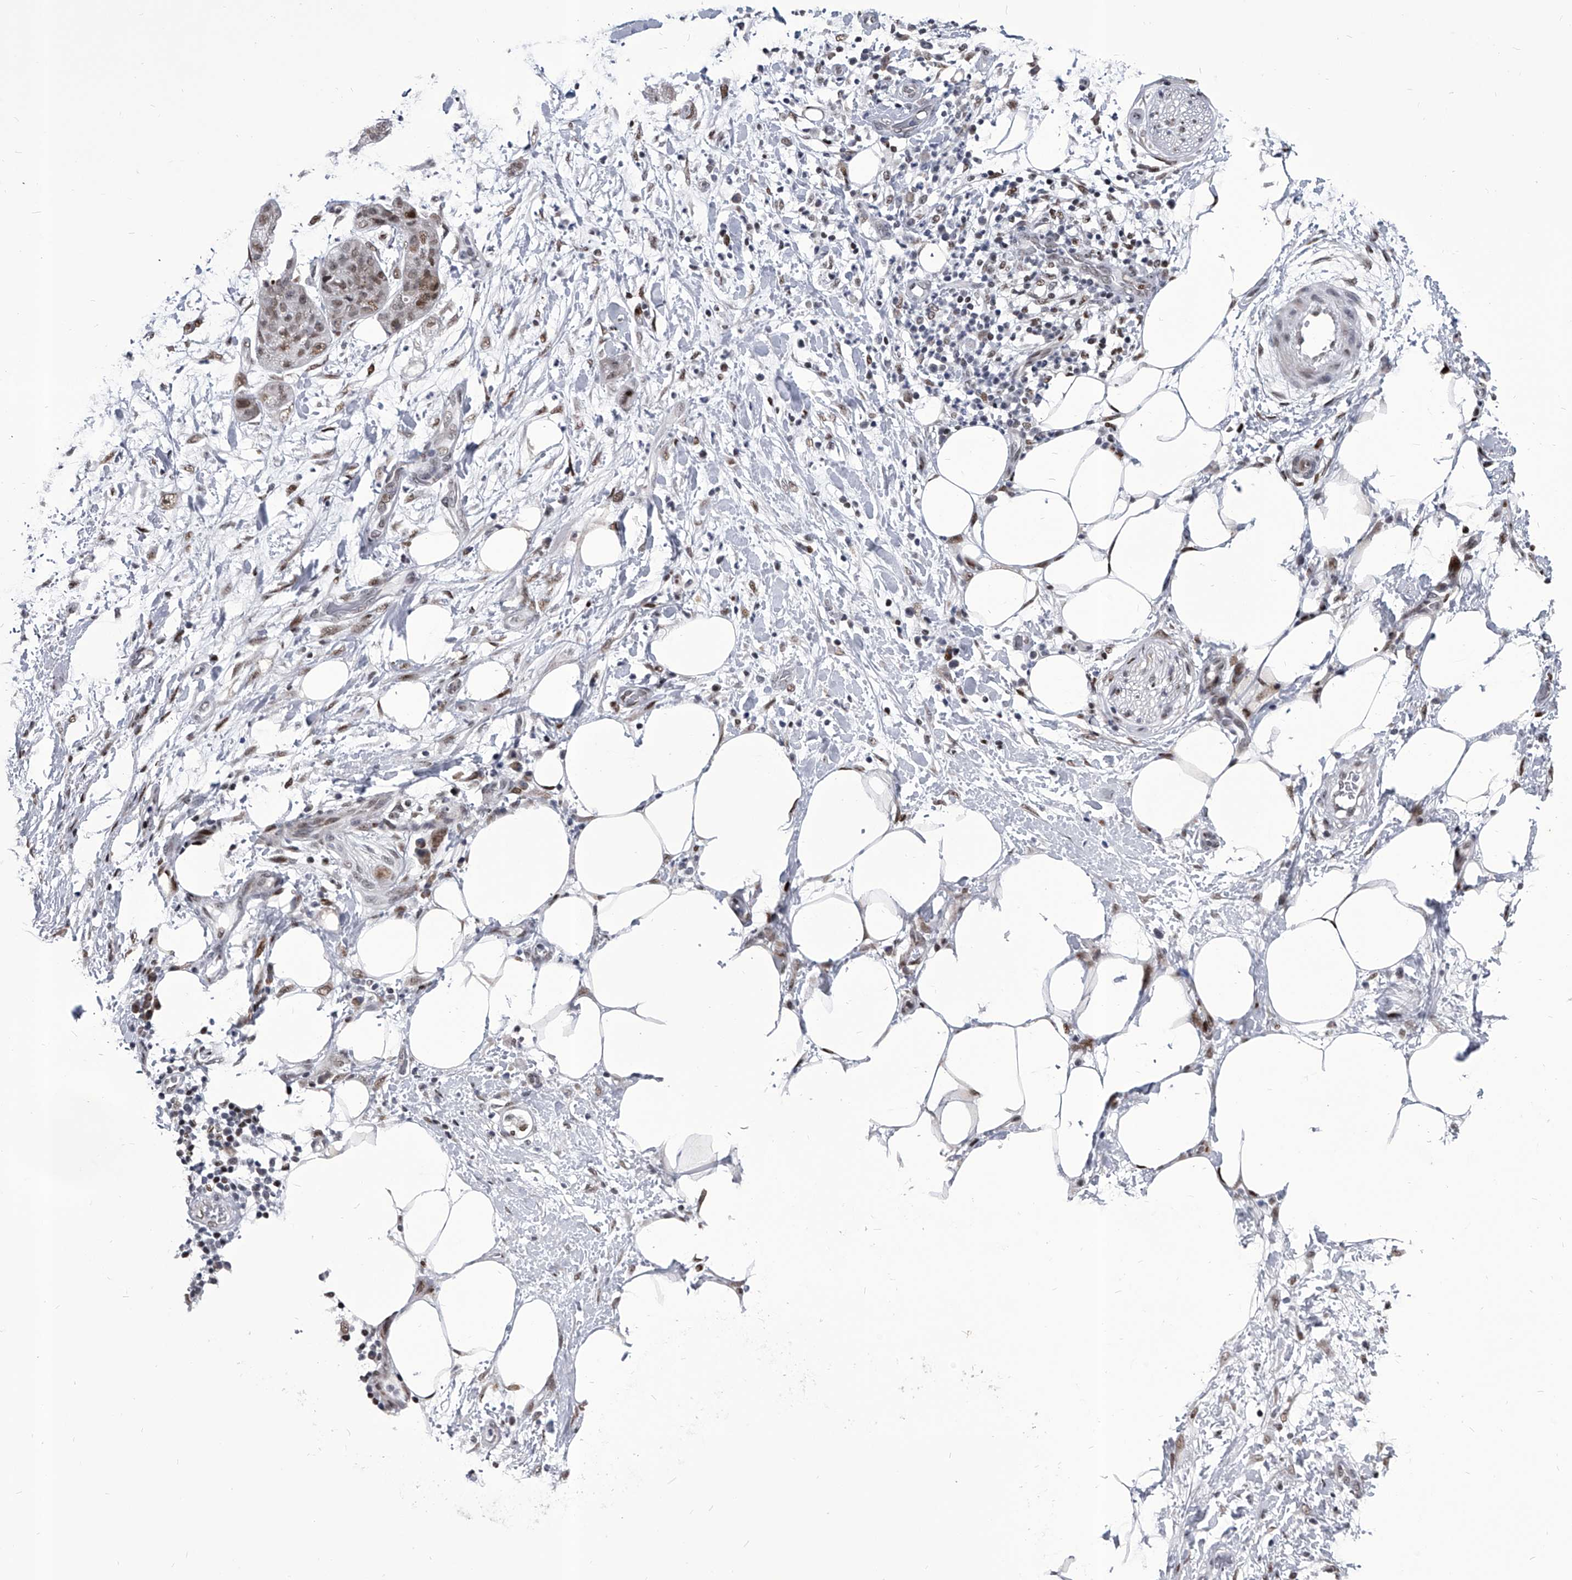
{"staining": {"intensity": "weak", "quantity": ">75%", "location": "nuclear"}, "tissue": "pancreatic cancer", "cell_type": "Tumor cells", "image_type": "cancer", "snomed": [{"axis": "morphology", "description": "Adenocarcinoma, NOS"}, {"axis": "topography", "description": "Pancreas"}], "caption": "Immunohistochemistry (IHC) micrograph of neoplastic tissue: pancreatic cancer stained using IHC displays low levels of weak protein expression localized specifically in the nuclear of tumor cells, appearing as a nuclear brown color.", "gene": "CMTR1", "patient": {"sex": "female", "age": 78}}